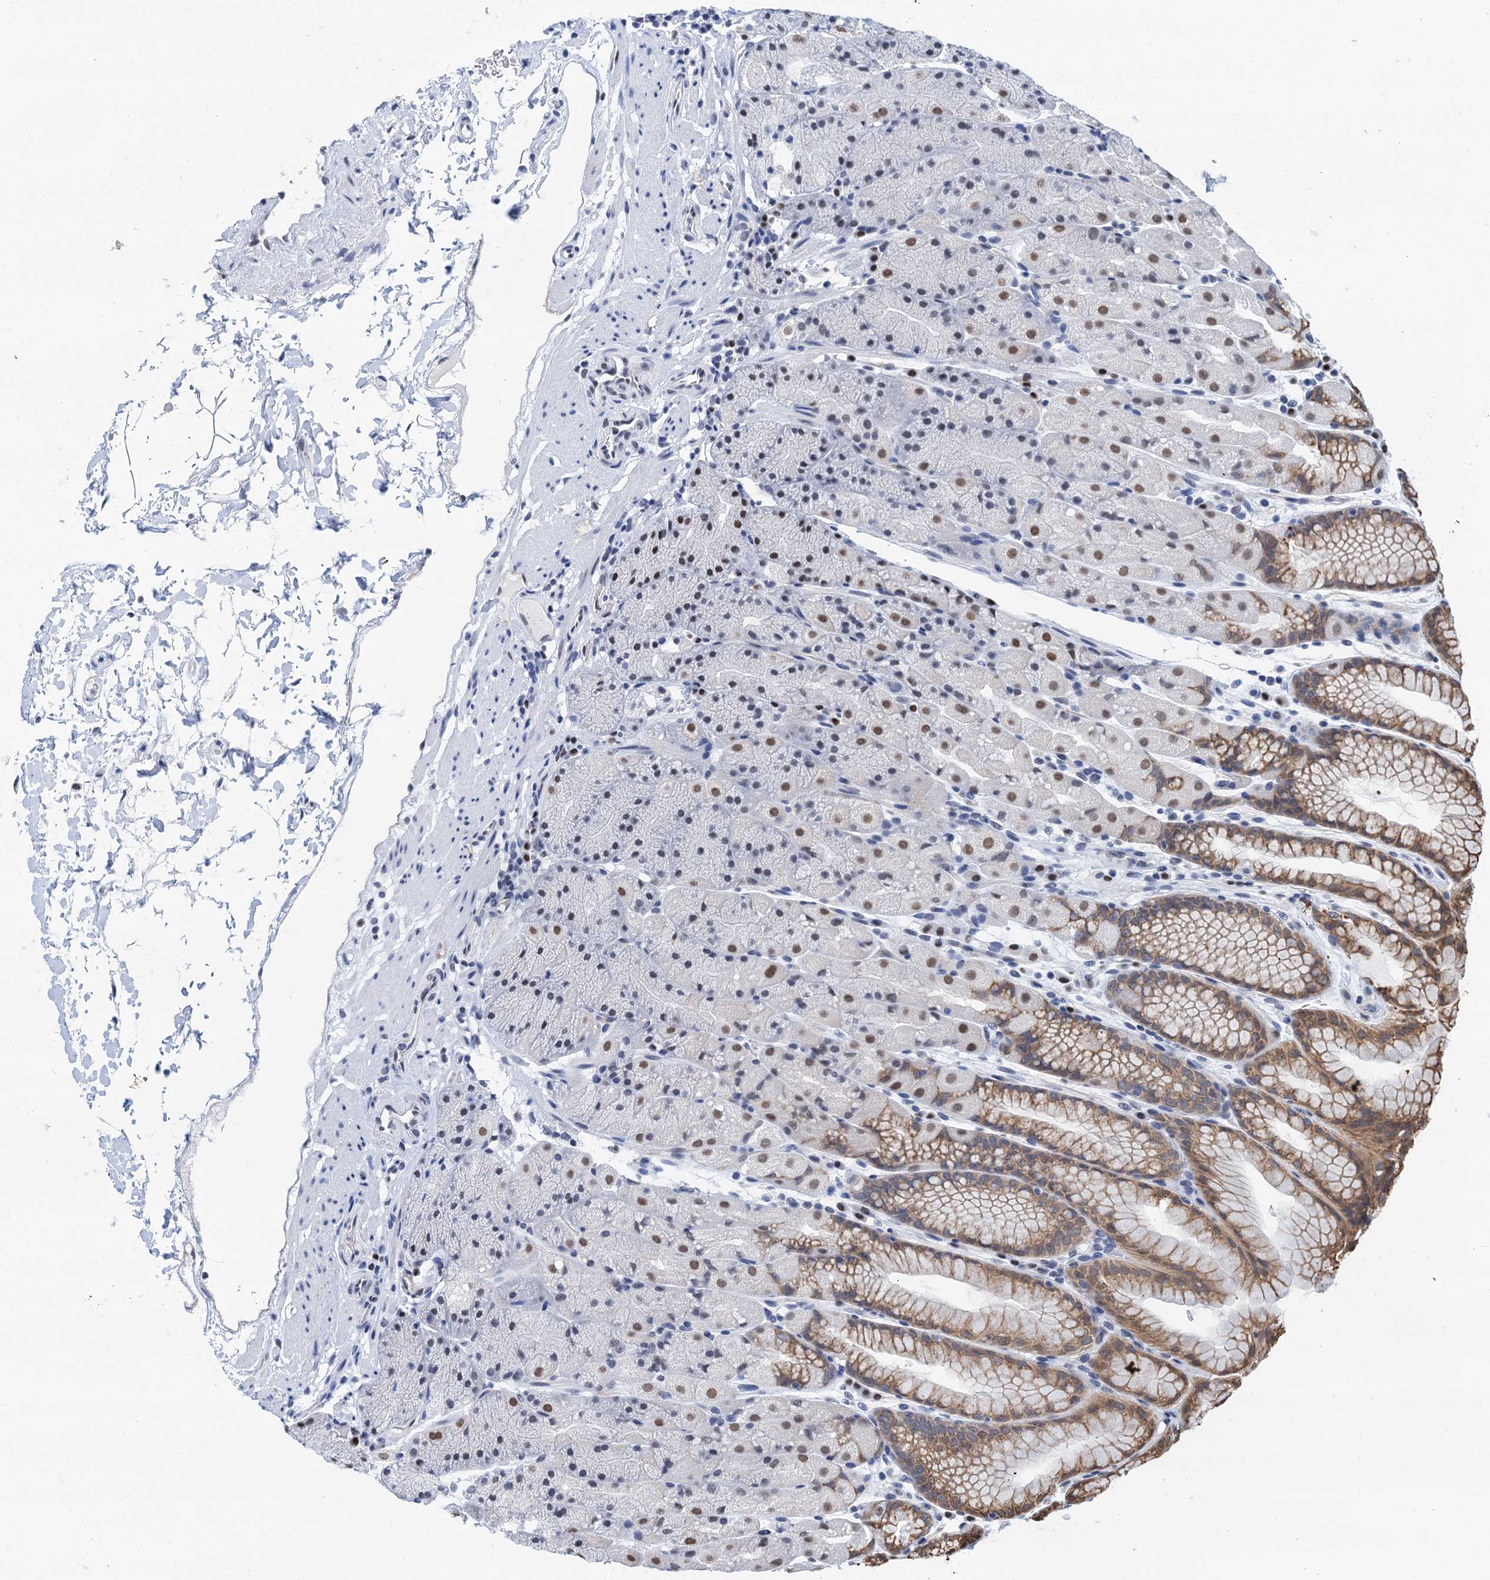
{"staining": {"intensity": "strong", "quantity": "25%-75%", "location": "cytoplasmic/membranous,nuclear"}, "tissue": "stomach", "cell_type": "Glandular cells", "image_type": "normal", "snomed": [{"axis": "morphology", "description": "Normal tissue, NOS"}, {"axis": "topography", "description": "Stomach, upper"}, {"axis": "topography", "description": "Stomach, lower"}], "caption": "Normal stomach shows strong cytoplasmic/membranous,nuclear staining in about 25%-75% of glandular cells, visualized by immunohistochemistry.", "gene": "PPP4R1", "patient": {"sex": "male", "age": 67}}